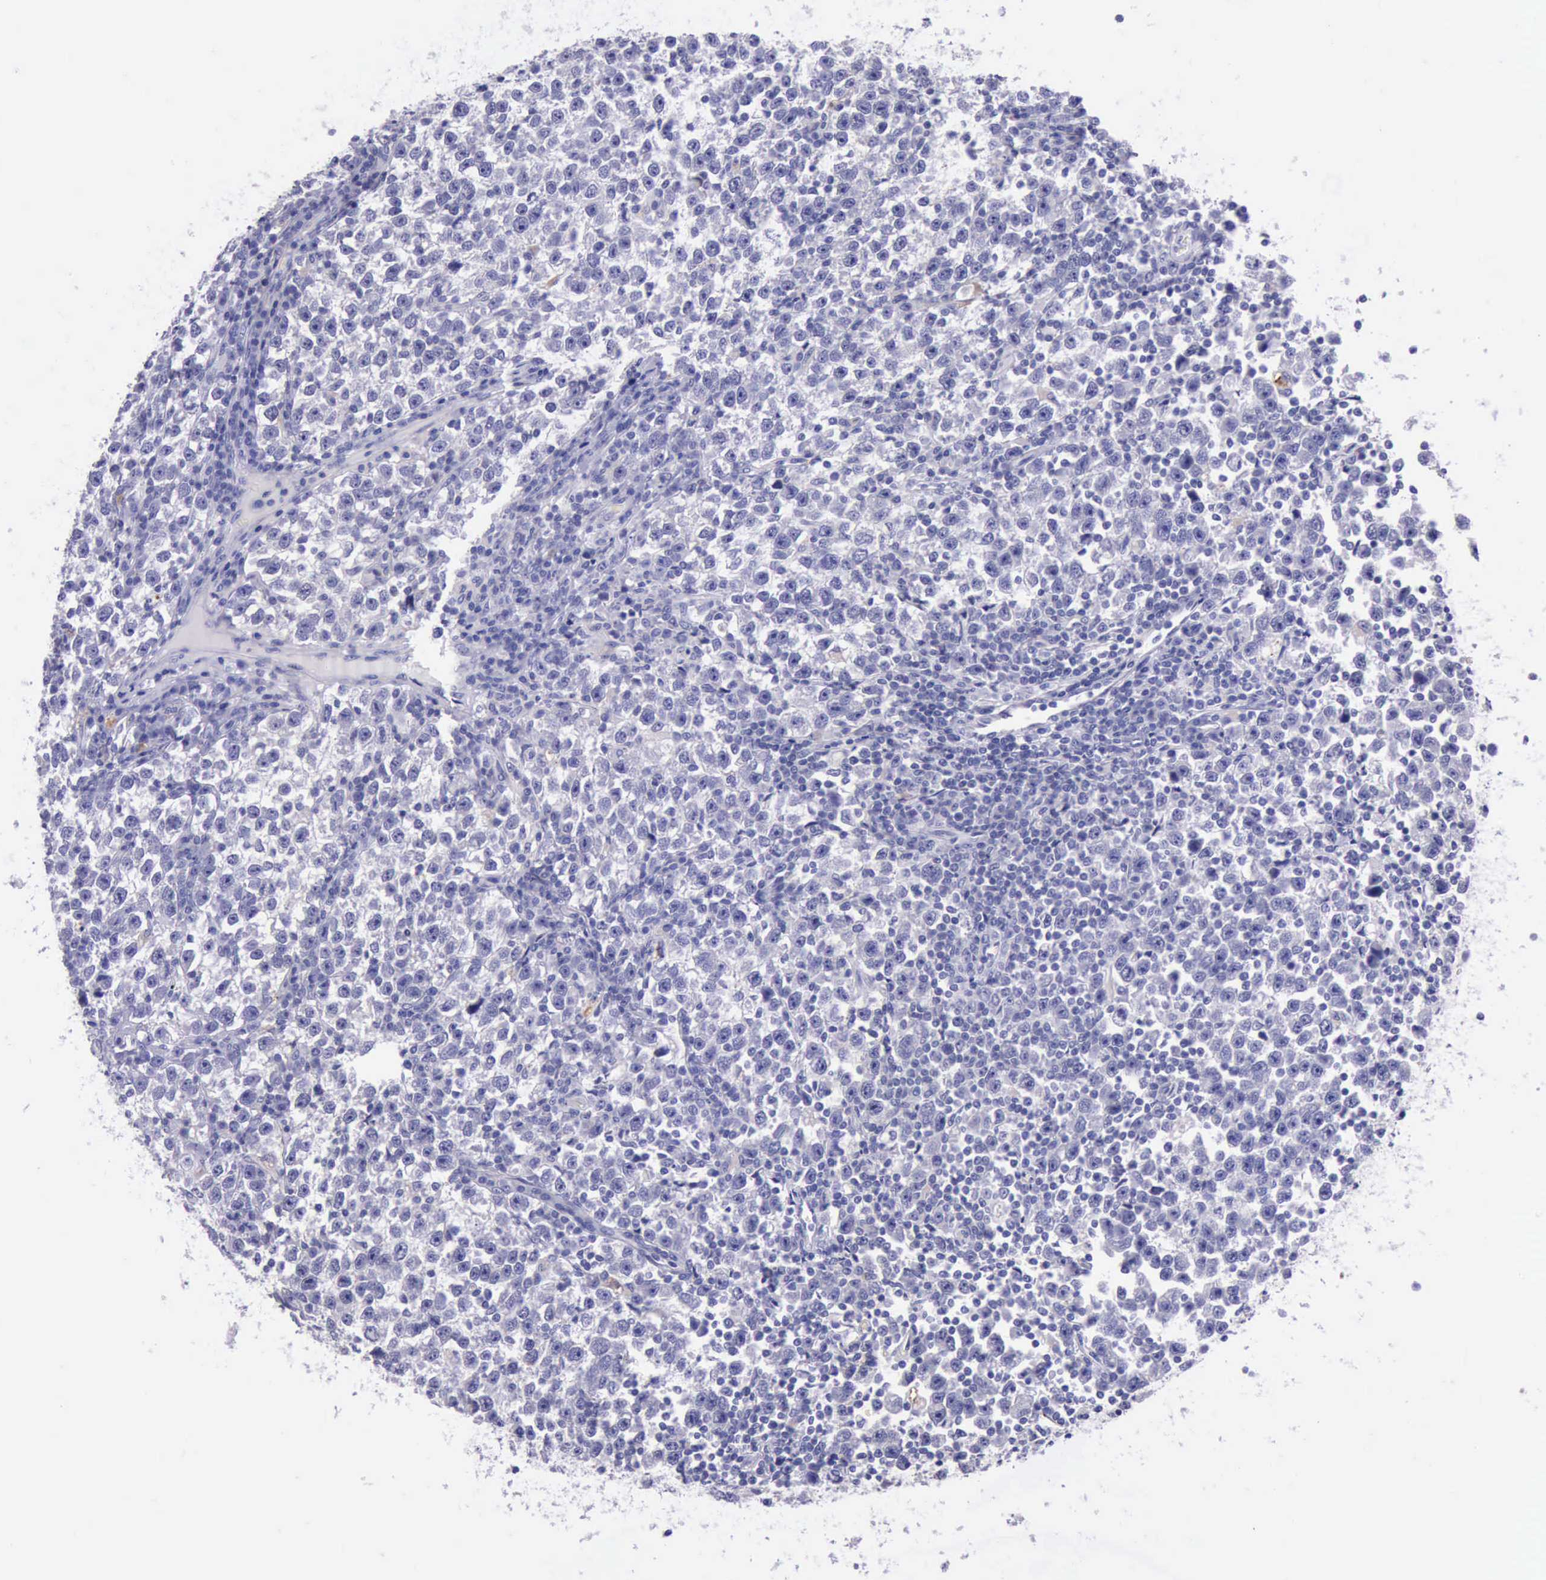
{"staining": {"intensity": "negative", "quantity": "none", "location": "none"}, "tissue": "testis cancer", "cell_type": "Tumor cells", "image_type": "cancer", "snomed": [{"axis": "morphology", "description": "Seminoma, NOS"}, {"axis": "topography", "description": "Testis"}], "caption": "This photomicrograph is of testis cancer stained with IHC to label a protein in brown with the nuclei are counter-stained blue. There is no expression in tumor cells.", "gene": "GLA", "patient": {"sex": "male", "age": 43}}